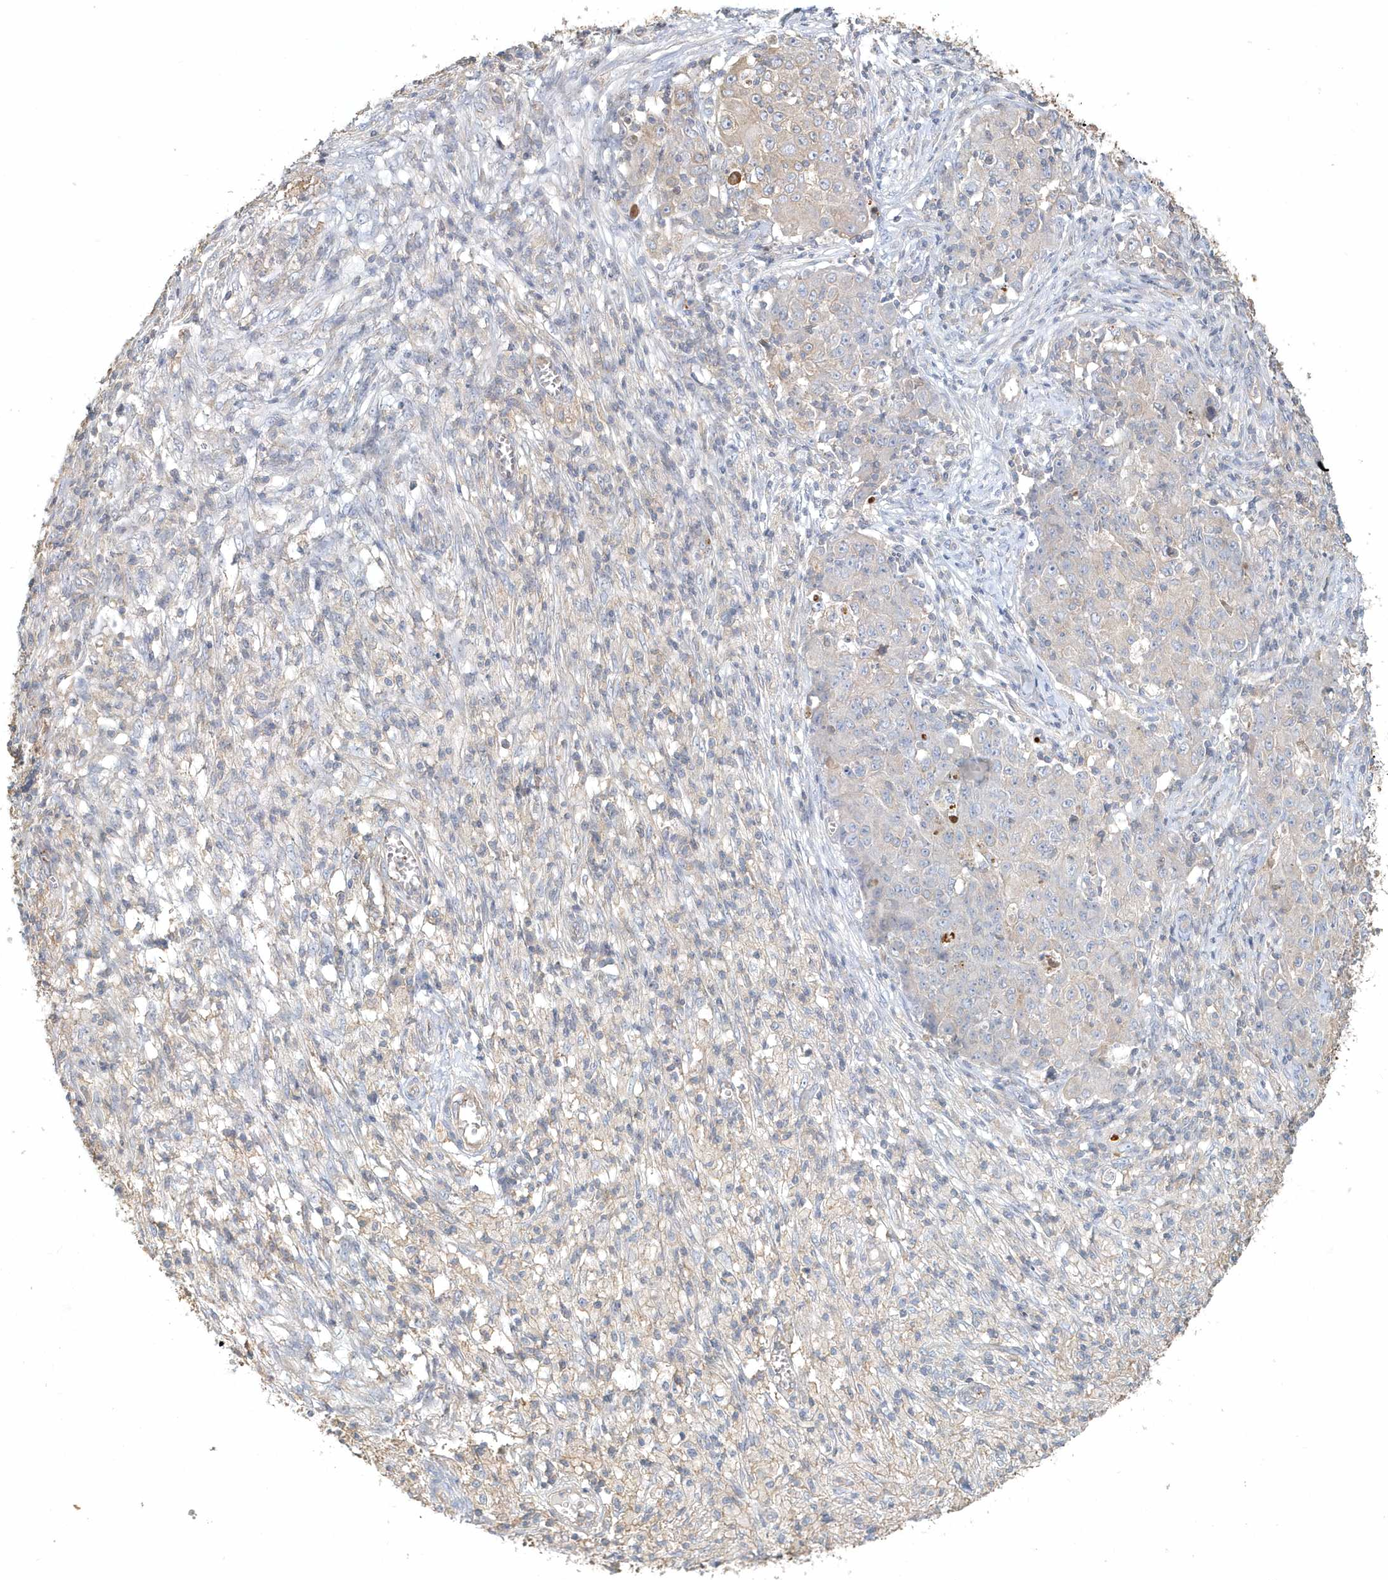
{"staining": {"intensity": "negative", "quantity": "none", "location": "none"}, "tissue": "ovarian cancer", "cell_type": "Tumor cells", "image_type": "cancer", "snomed": [{"axis": "morphology", "description": "Carcinoma, endometroid"}, {"axis": "topography", "description": "Ovary"}], "caption": "This micrograph is of endometroid carcinoma (ovarian) stained with IHC to label a protein in brown with the nuclei are counter-stained blue. There is no staining in tumor cells.", "gene": "MMRN1", "patient": {"sex": "female", "age": 42}}